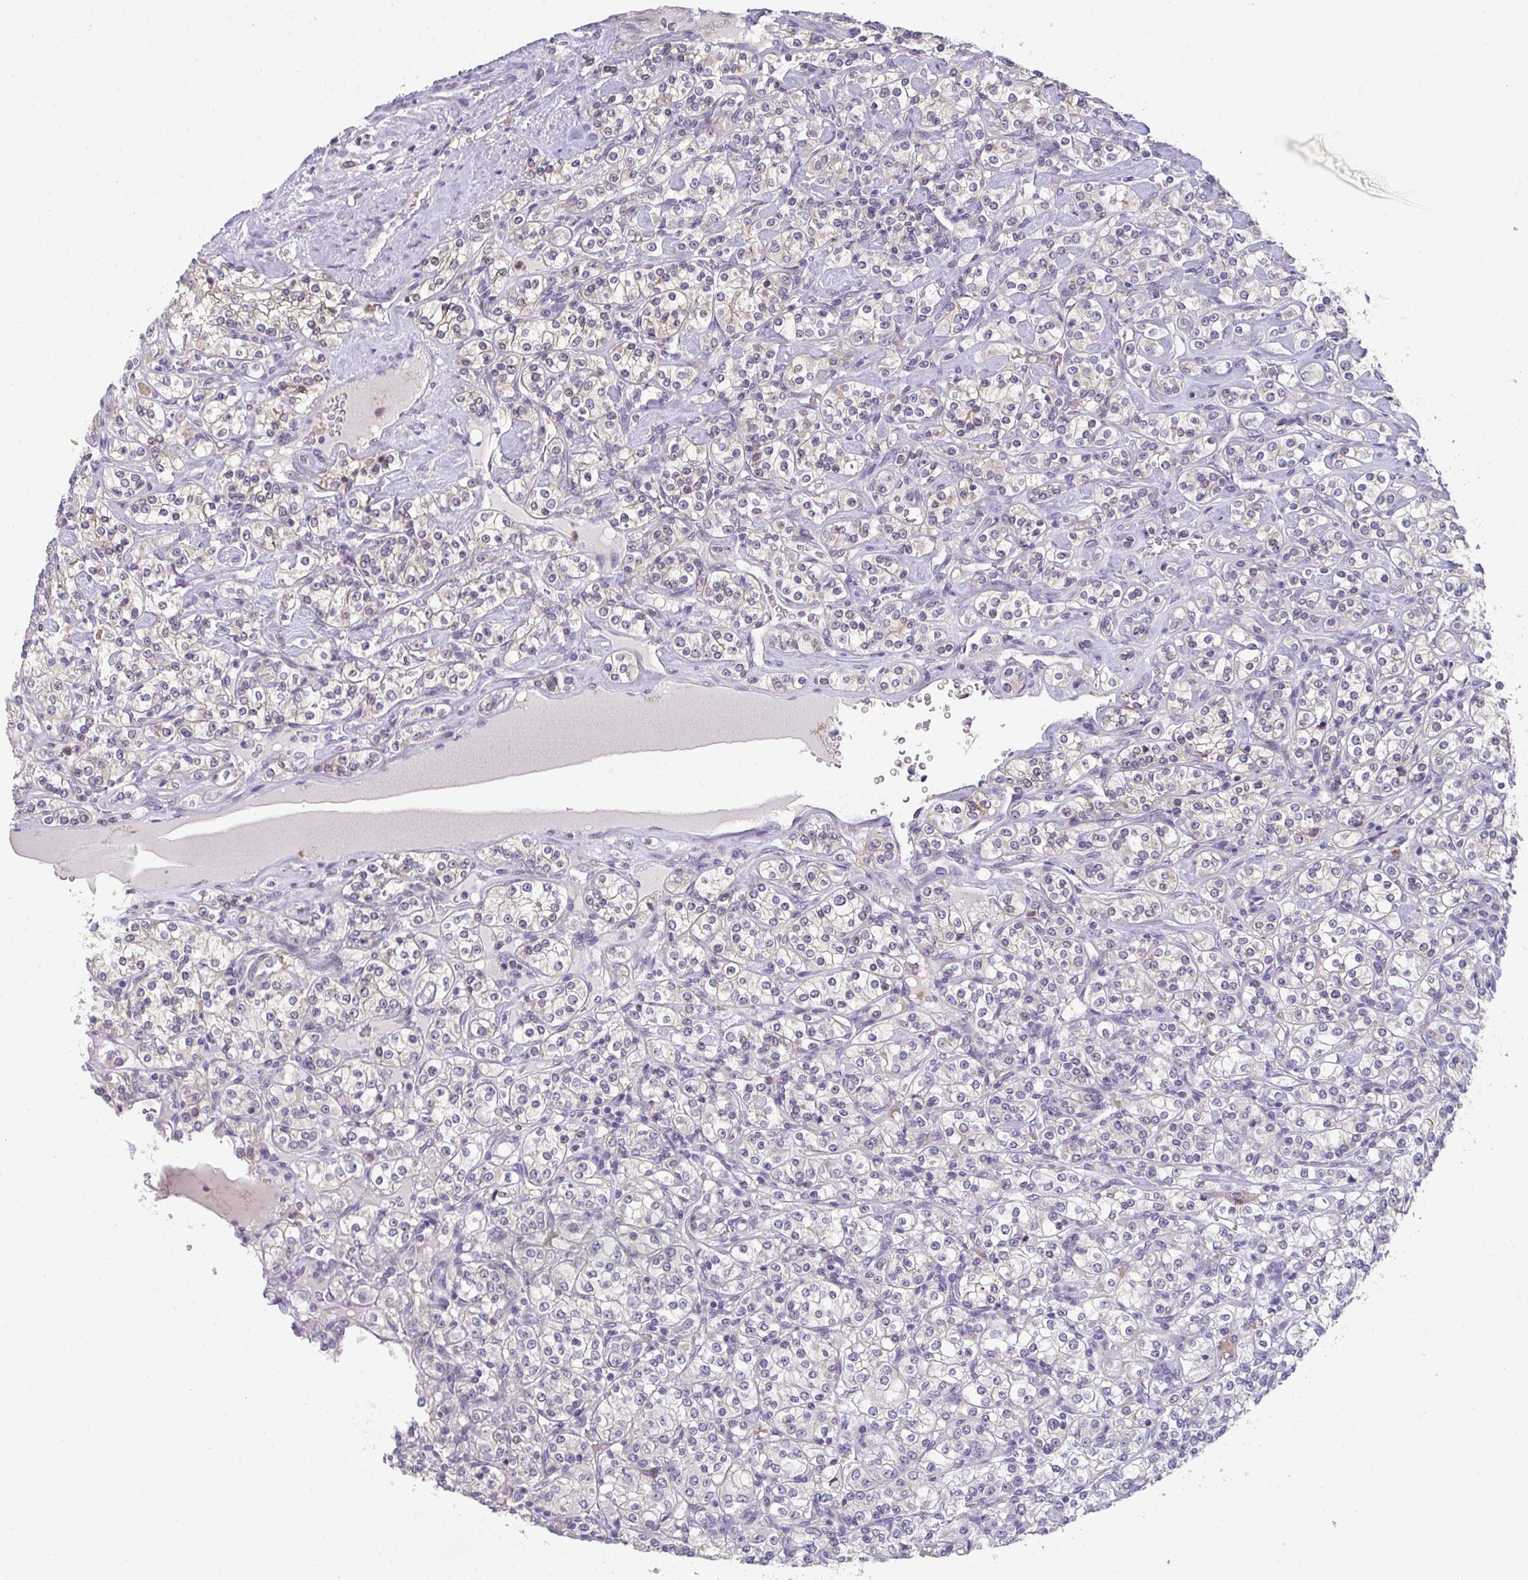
{"staining": {"intensity": "weak", "quantity": "<25%", "location": "cytoplasmic/membranous,nuclear"}, "tissue": "renal cancer", "cell_type": "Tumor cells", "image_type": "cancer", "snomed": [{"axis": "morphology", "description": "Adenocarcinoma, NOS"}, {"axis": "topography", "description": "Kidney"}], "caption": "Immunohistochemistry photomicrograph of neoplastic tissue: renal cancer stained with DAB (3,3'-diaminobenzidine) demonstrates no significant protein positivity in tumor cells. Nuclei are stained in blue.", "gene": "RIOK1", "patient": {"sex": "male", "age": 77}}